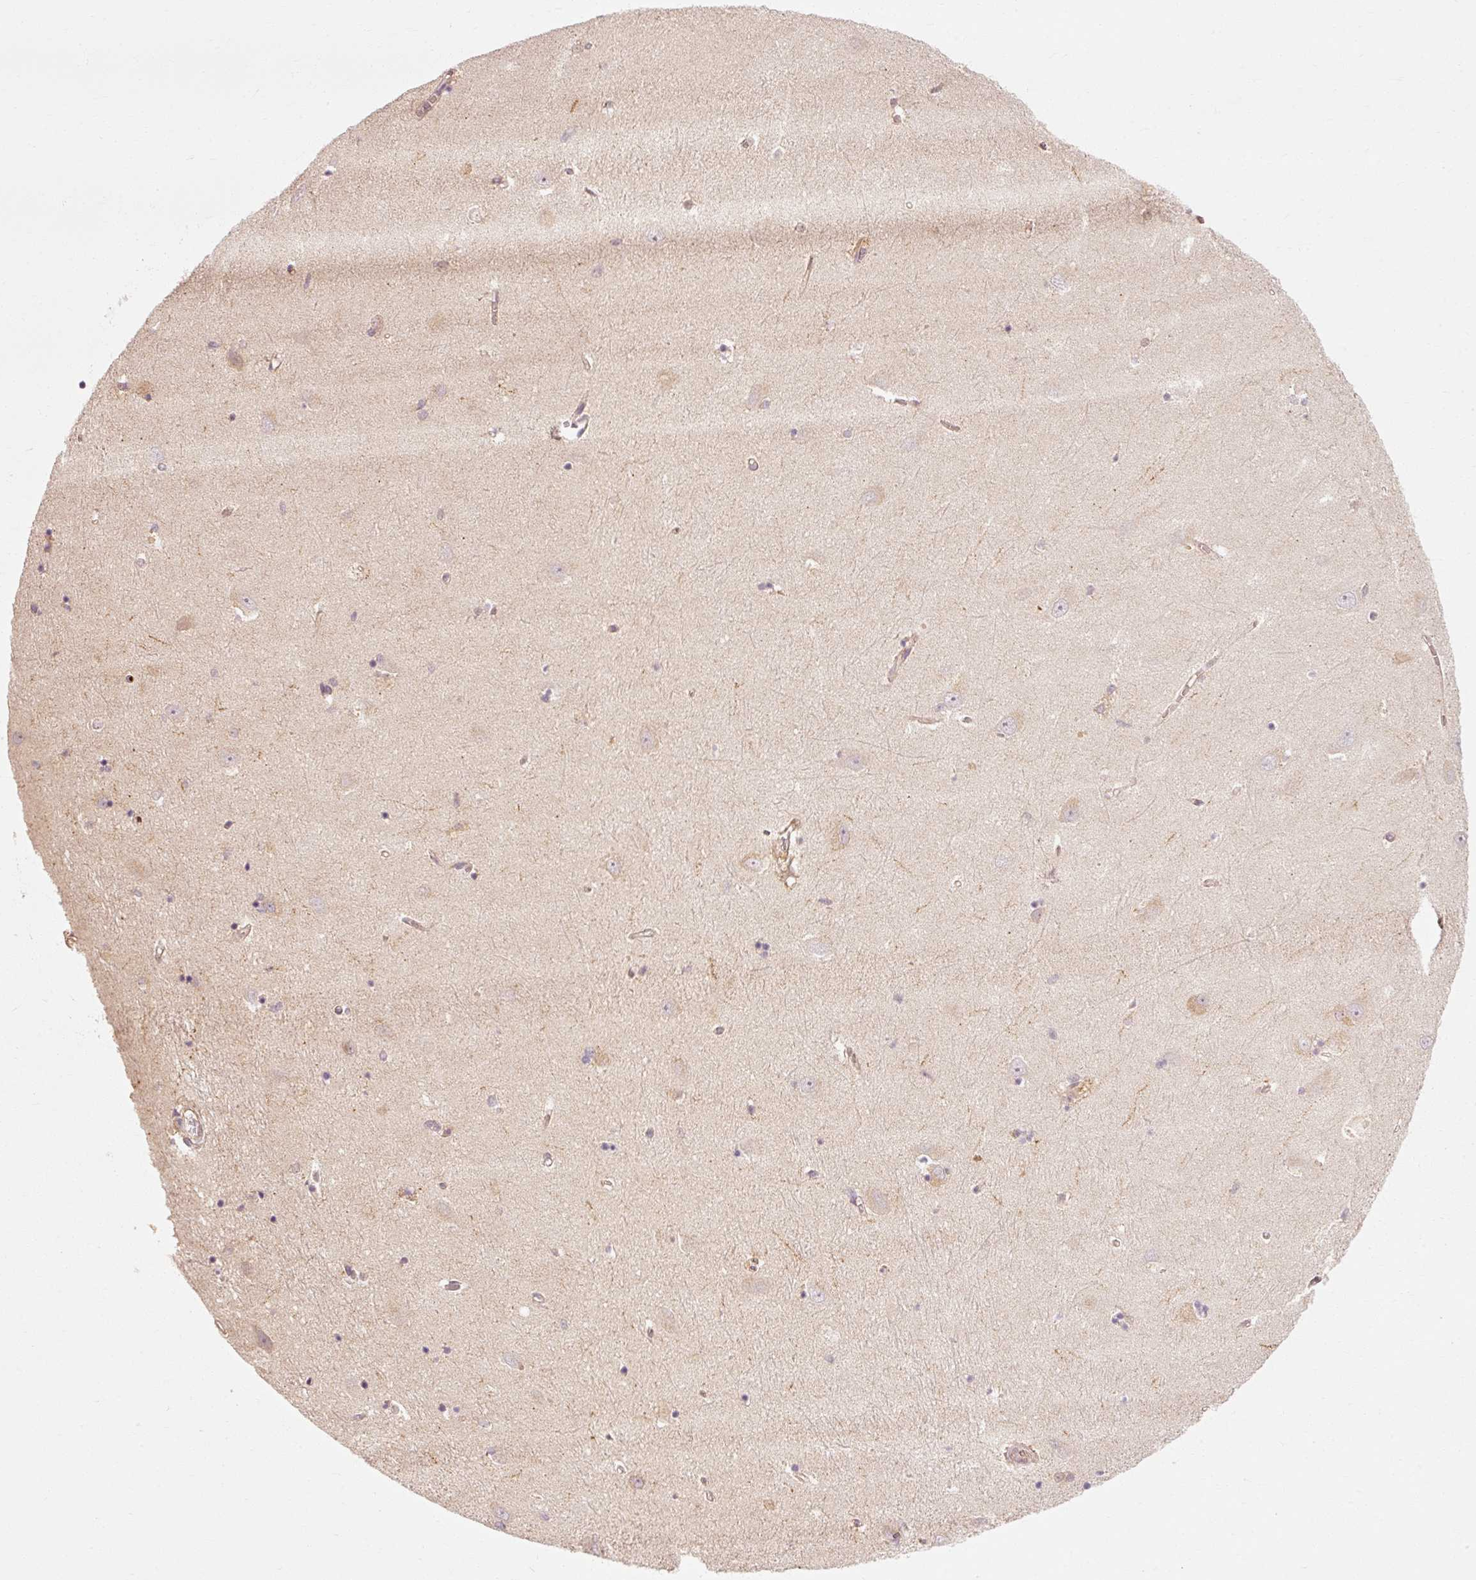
{"staining": {"intensity": "negative", "quantity": "none", "location": "none"}, "tissue": "hippocampus", "cell_type": "Glial cells", "image_type": "normal", "snomed": [{"axis": "morphology", "description": "Normal tissue, NOS"}, {"axis": "topography", "description": "Hippocampus"}], "caption": "DAB (3,3'-diaminobenzidine) immunohistochemical staining of unremarkable hippocampus shows no significant staining in glial cells.", "gene": "CTNNA1", "patient": {"sex": "female", "age": 64}}